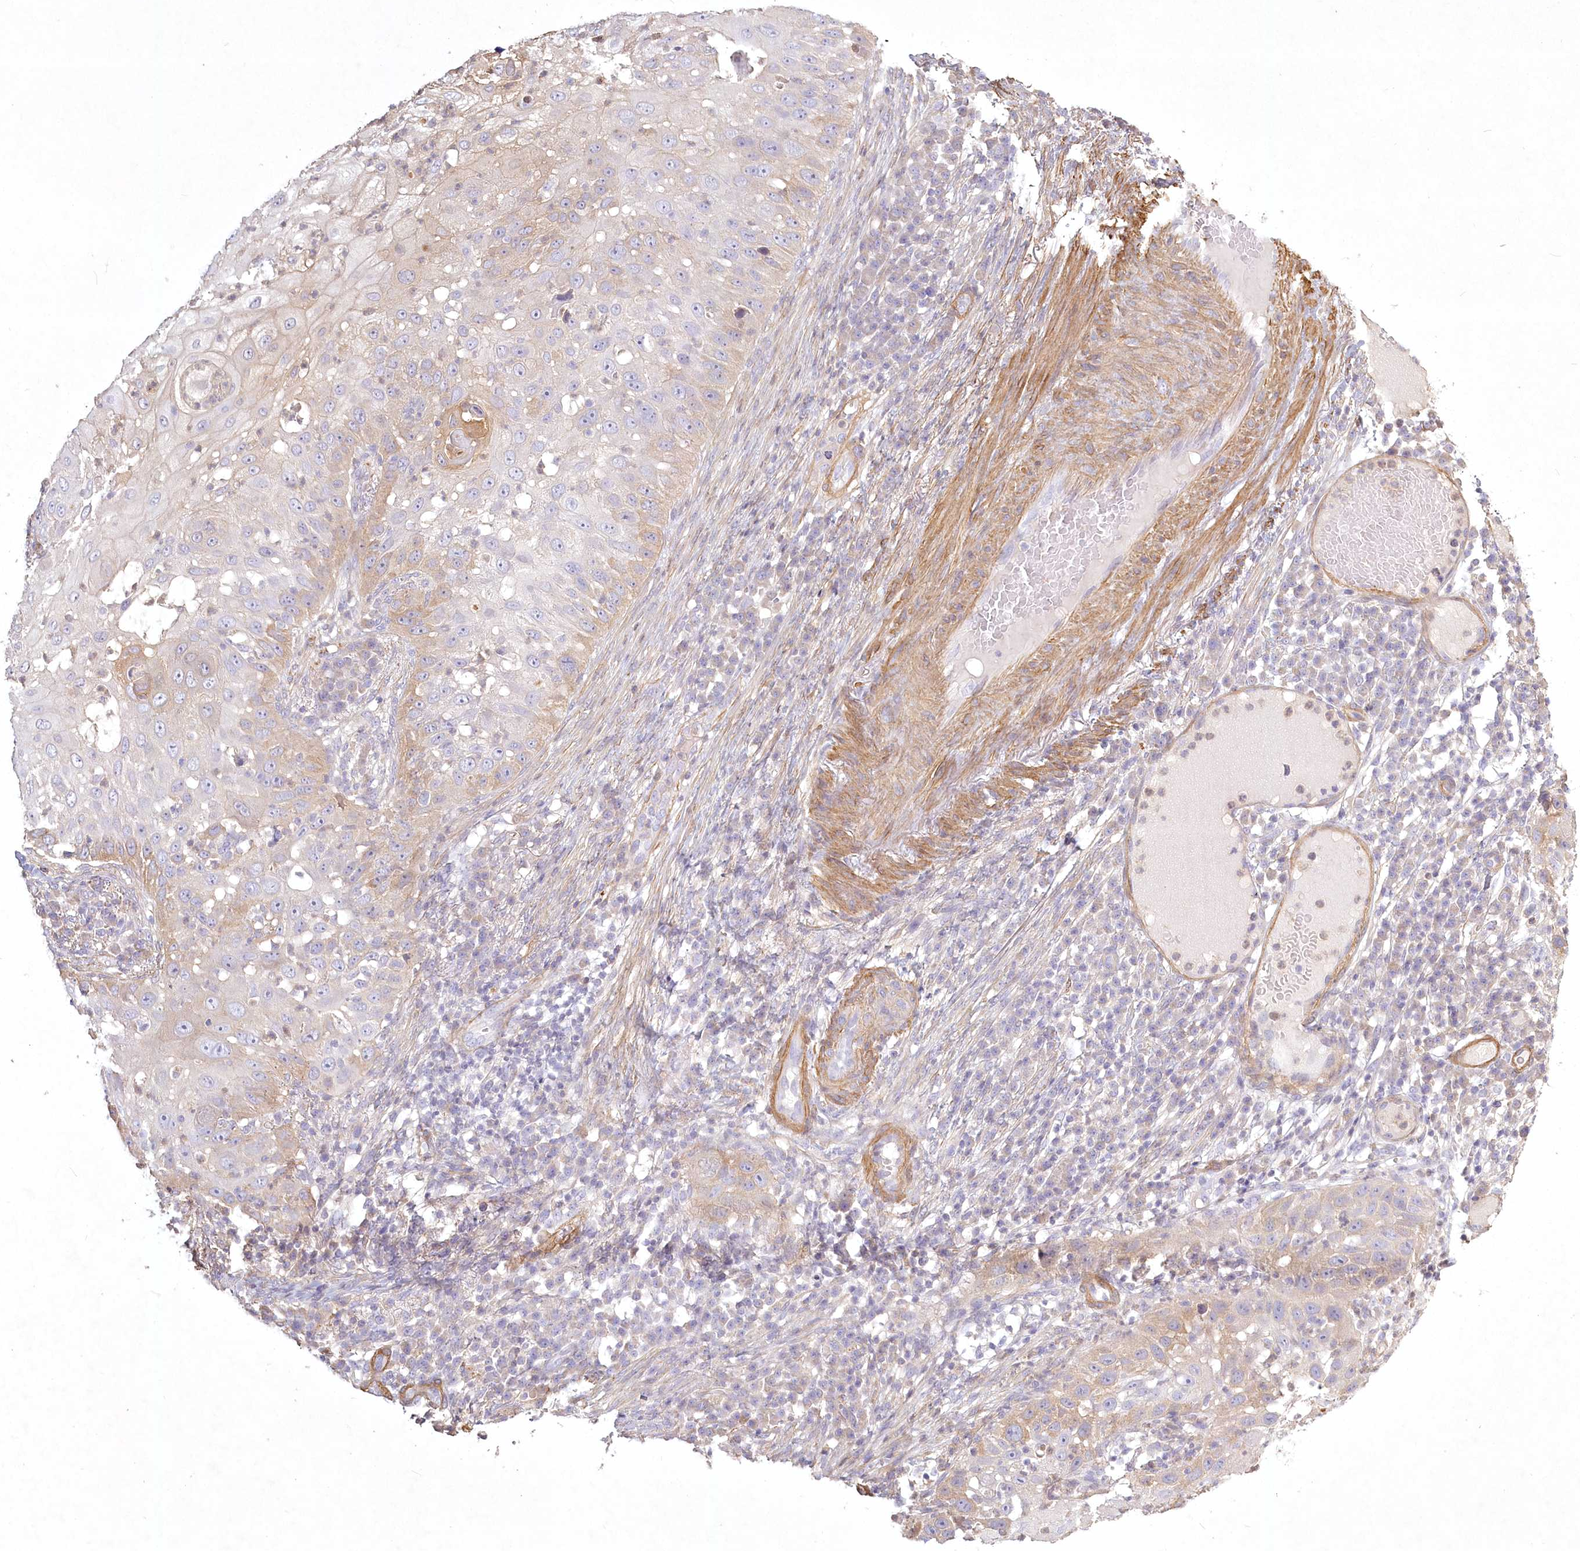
{"staining": {"intensity": "weak", "quantity": "<25%", "location": "cytoplasmic/membranous"}, "tissue": "skin cancer", "cell_type": "Tumor cells", "image_type": "cancer", "snomed": [{"axis": "morphology", "description": "Squamous cell carcinoma, NOS"}, {"axis": "topography", "description": "Skin"}], "caption": "DAB immunohistochemical staining of human skin squamous cell carcinoma reveals no significant positivity in tumor cells.", "gene": "INPP4B", "patient": {"sex": "female", "age": 44}}